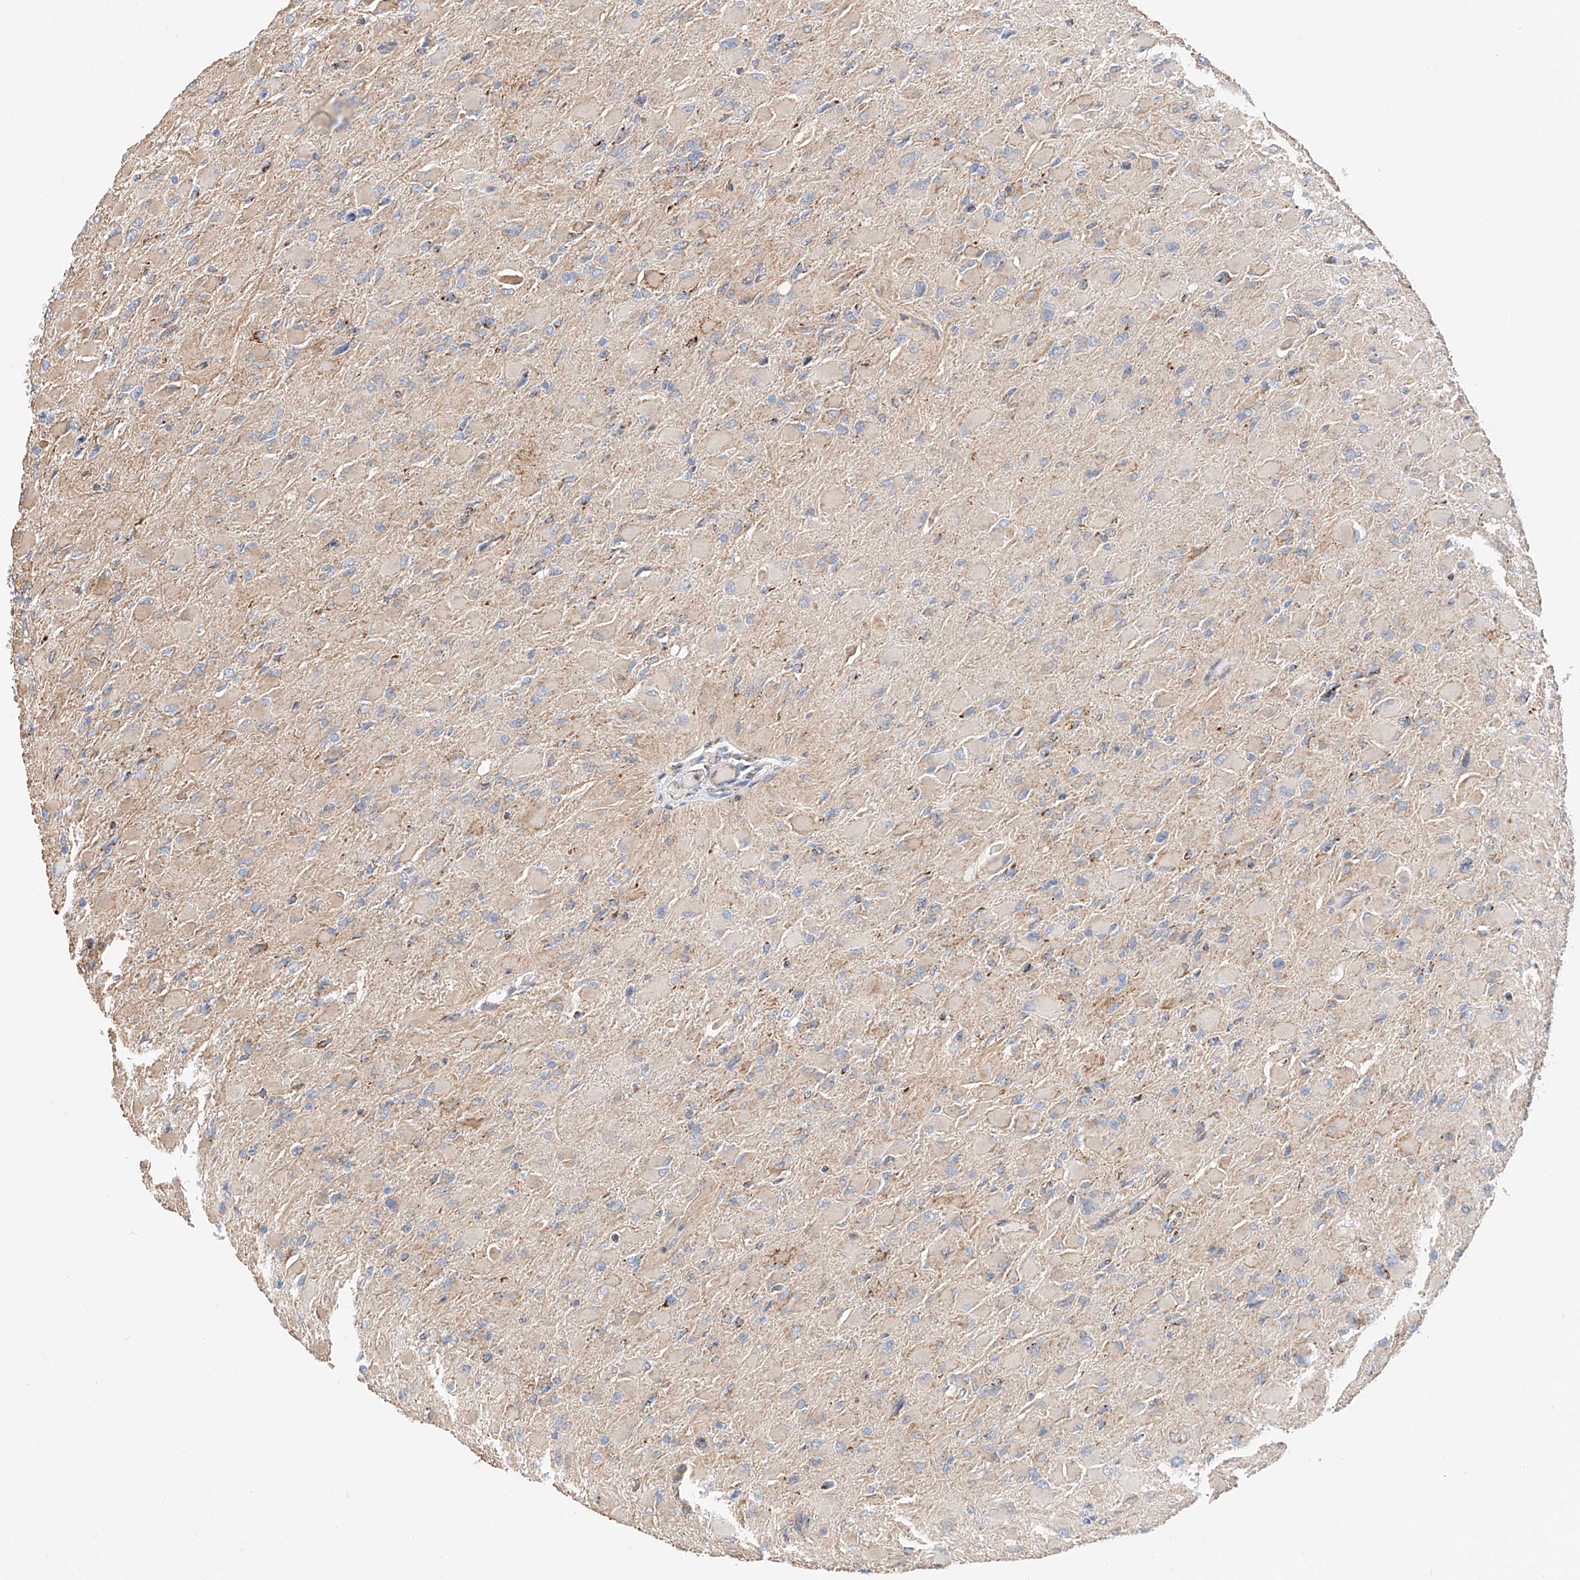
{"staining": {"intensity": "negative", "quantity": "none", "location": "none"}, "tissue": "glioma", "cell_type": "Tumor cells", "image_type": "cancer", "snomed": [{"axis": "morphology", "description": "Glioma, malignant, High grade"}, {"axis": "topography", "description": "Cerebral cortex"}], "caption": "This image is of malignant glioma (high-grade) stained with immunohistochemistry to label a protein in brown with the nuclei are counter-stained blue. There is no positivity in tumor cells.", "gene": "NDUFV3", "patient": {"sex": "female", "age": 36}}